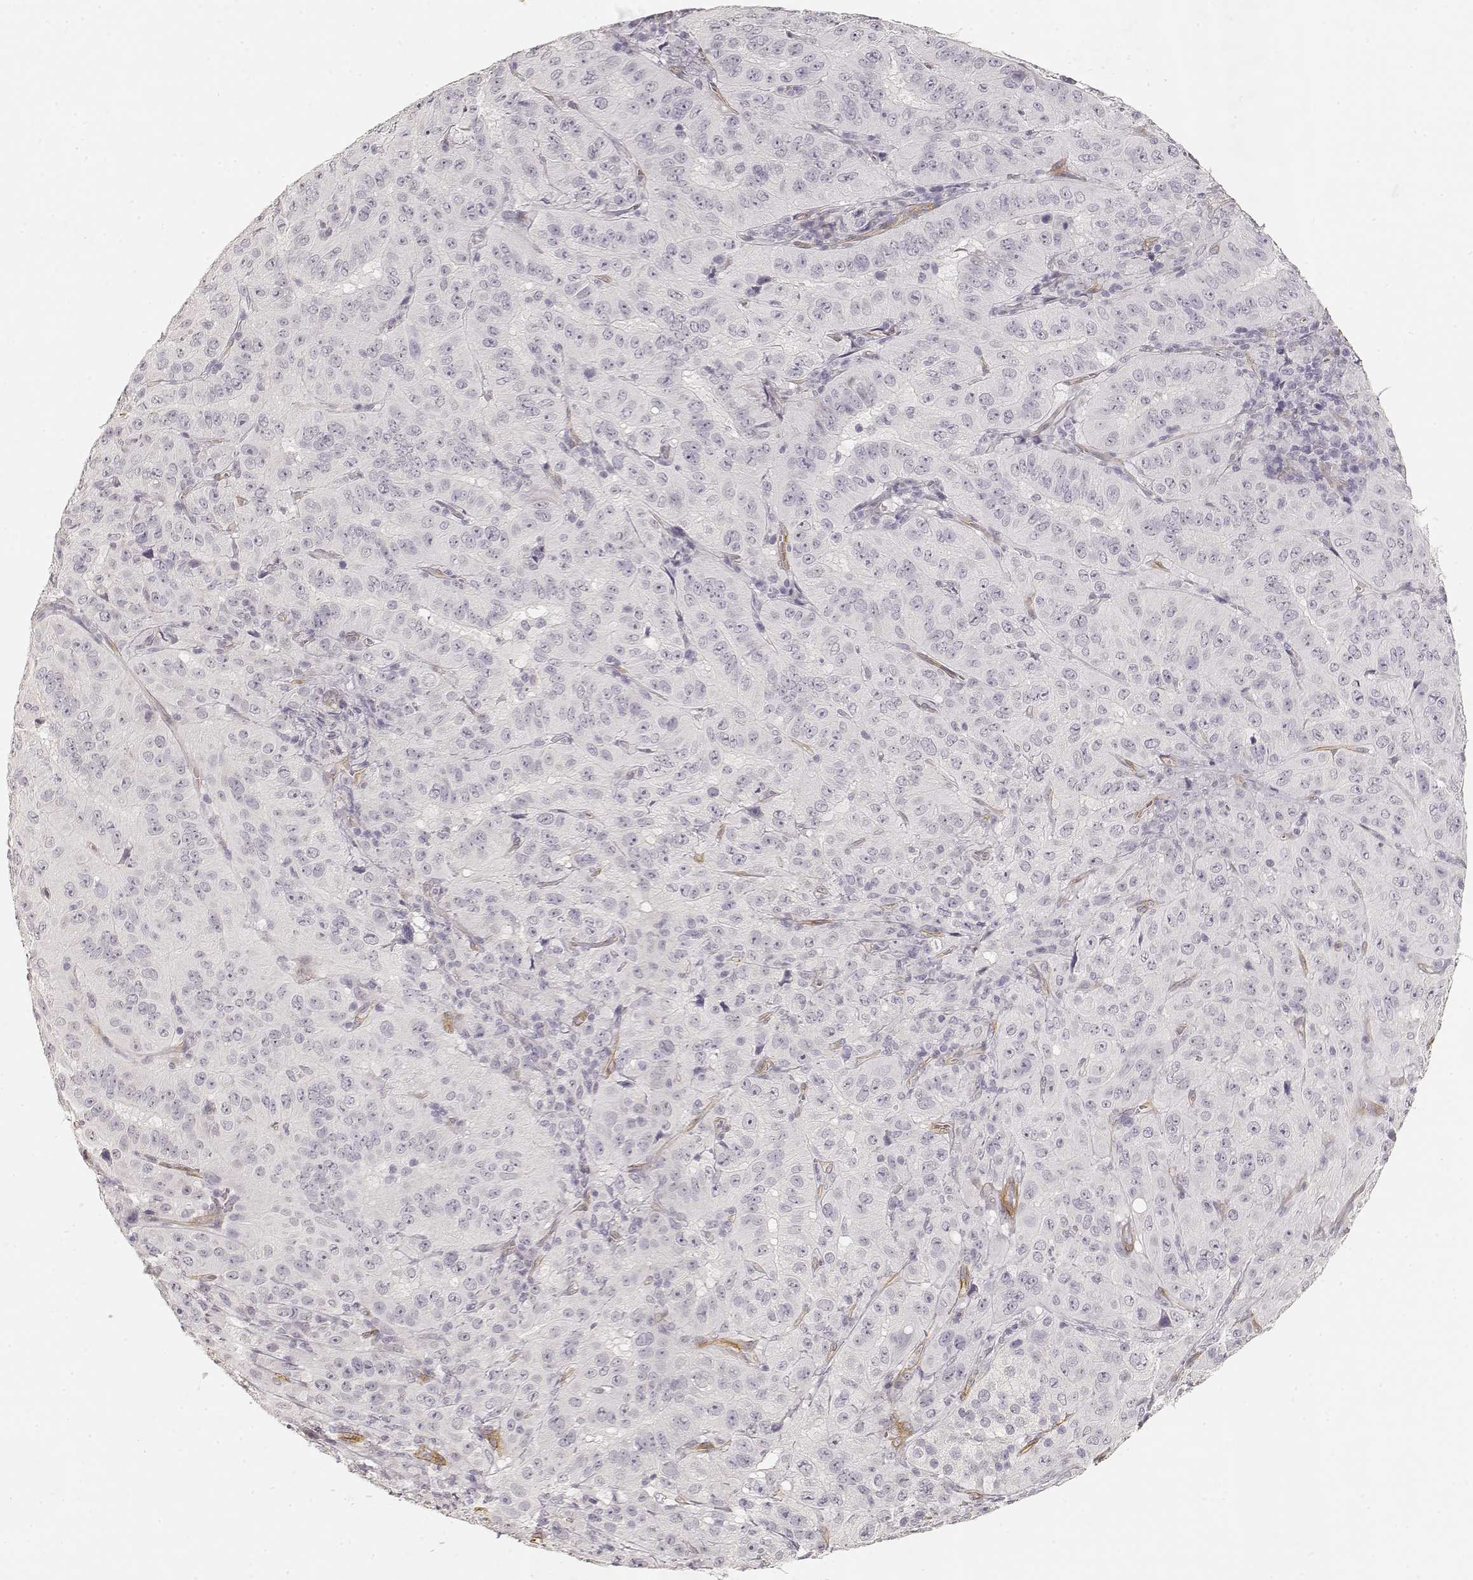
{"staining": {"intensity": "negative", "quantity": "none", "location": "none"}, "tissue": "pancreatic cancer", "cell_type": "Tumor cells", "image_type": "cancer", "snomed": [{"axis": "morphology", "description": "Adenocarcinoma, NOS"}, {"axis": "topography", "description": "Pancreas"}], "caption": "An image of adenocarcinoma (pancreatic) stained for a protein demonstrates no brown staining in tumor cells.", "gene": "LAMA4", "patient": {"sex": "male", "age": 63}}